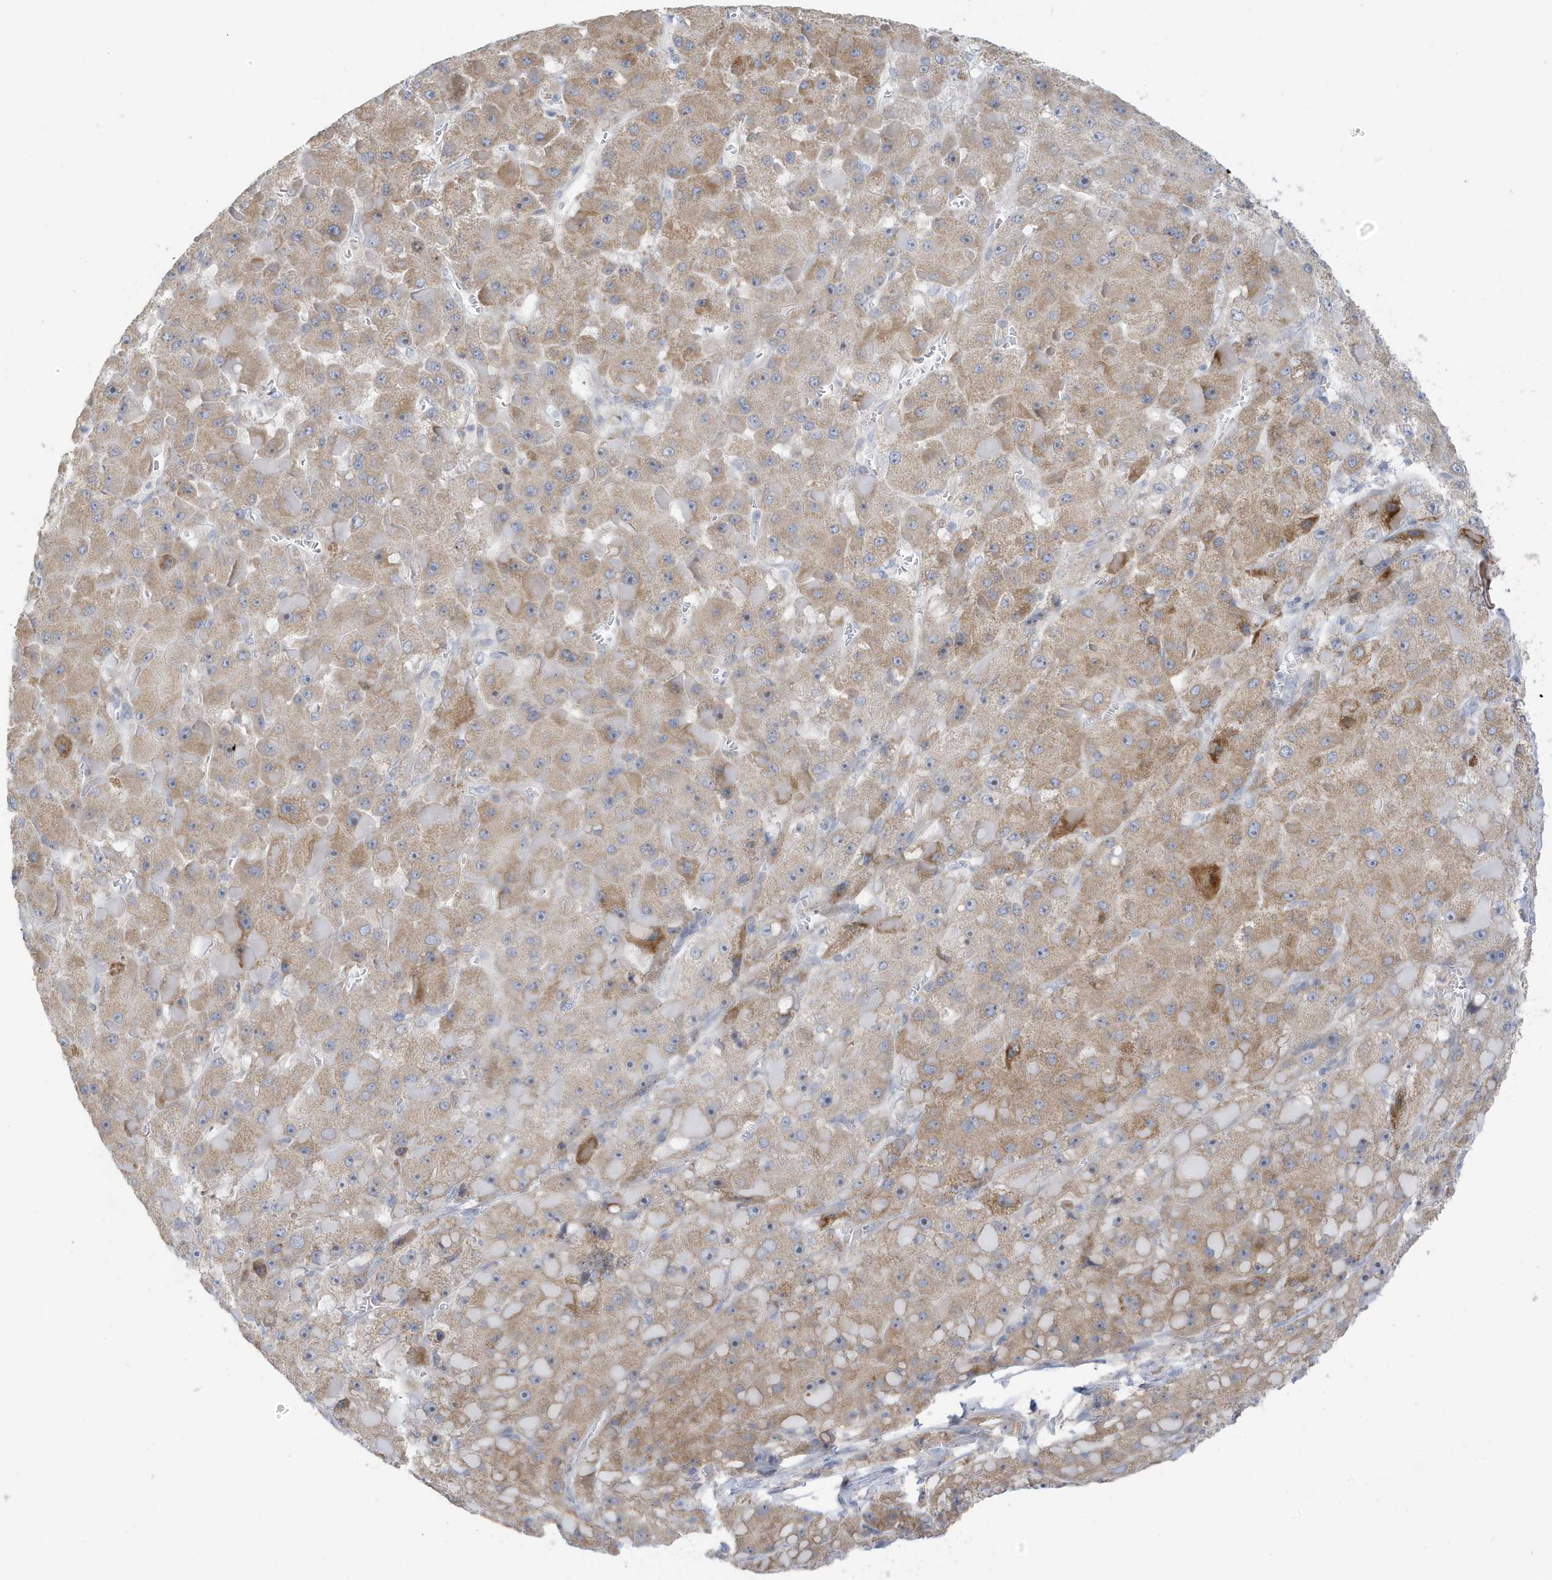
{"staining": {"intensity": "moderate", "quantity": ">75%", "location": "cytoplasmic/membranous"}, "tissue": "liver cancer", "cell_type": "Tumor cells", "image_type": "cancer", "snomed": [{"axis": "morphology", "description": "Carcinoma, Hepatocellular, NOS"}, {"axis": "topography", "description": "Liver"}], "caption": "Protein positivity by IHC displays moderate cytoplasmic/membranous staining in approximately >75% of tumor cells in hepatocellular carcinoma (liver).", "gene": "ATP13A5", "patient": {"sex": "female", "age": 73}}